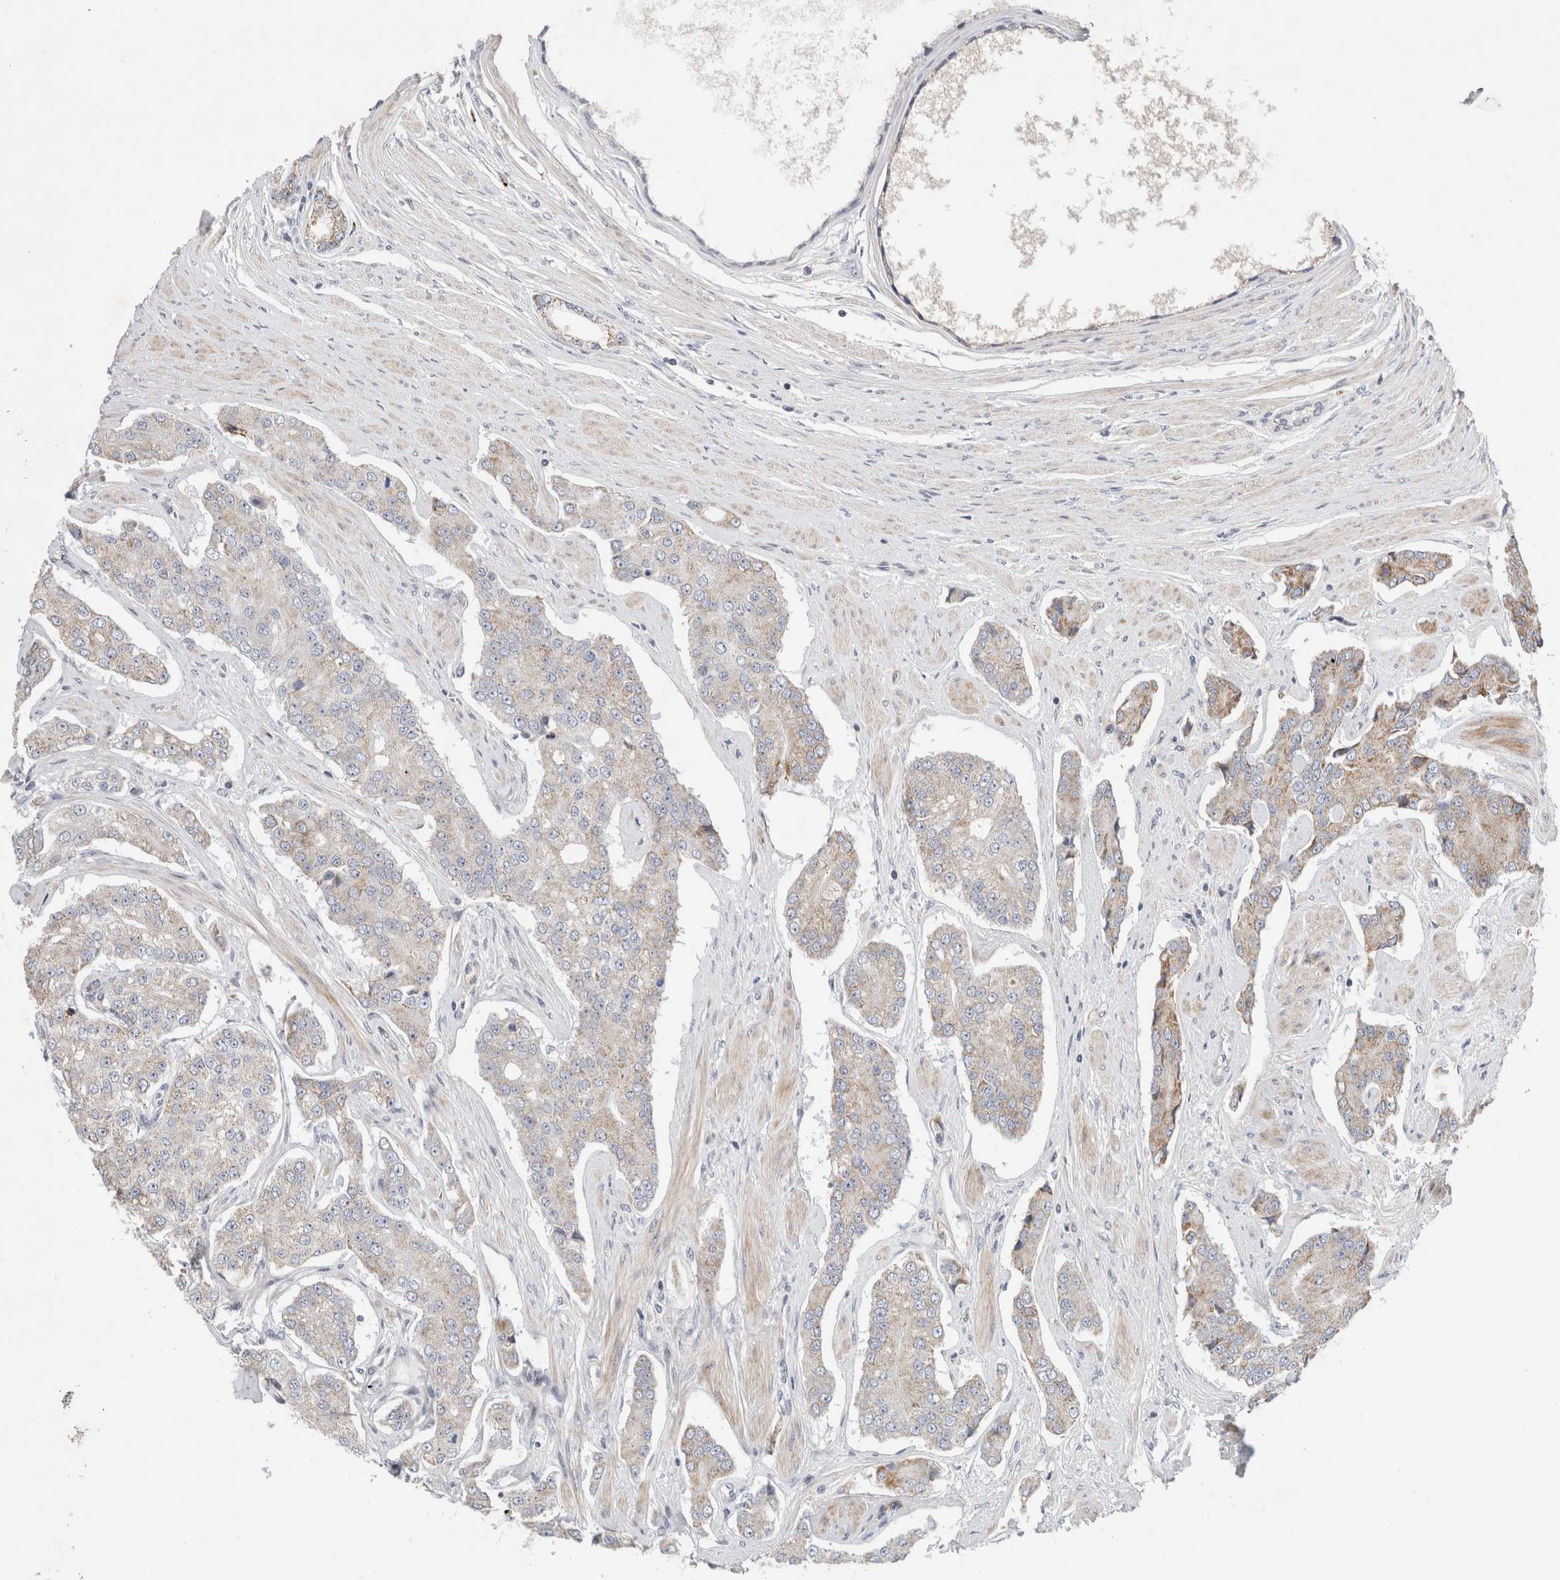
{"staining": {"intensity": "weak", "quantity": "25%-75%", "location": "cytoplasmic/membranous"}, "tissue": "prostate cancer", "cell_type": "Tumor cells", "image_type": "cancer", "snomed": [{"axis": "morphology", "description": "Adenocarcinoma, High grade"}, {"axis": "topography", "description": "Prostate"}], "caption": "Immunohistochemistry photomicrograph of neoplastic tissue: prostate high-grade adenocarcinoma stained using IHC displays low levels of weak protein expression localized specifically in the cytoplasmic/membranous of tumor cells, appearing as a cytoplasmic/membranous brown color.", "gene": "ECHDC2", "patient": {"sex": "male", "age": 71}}